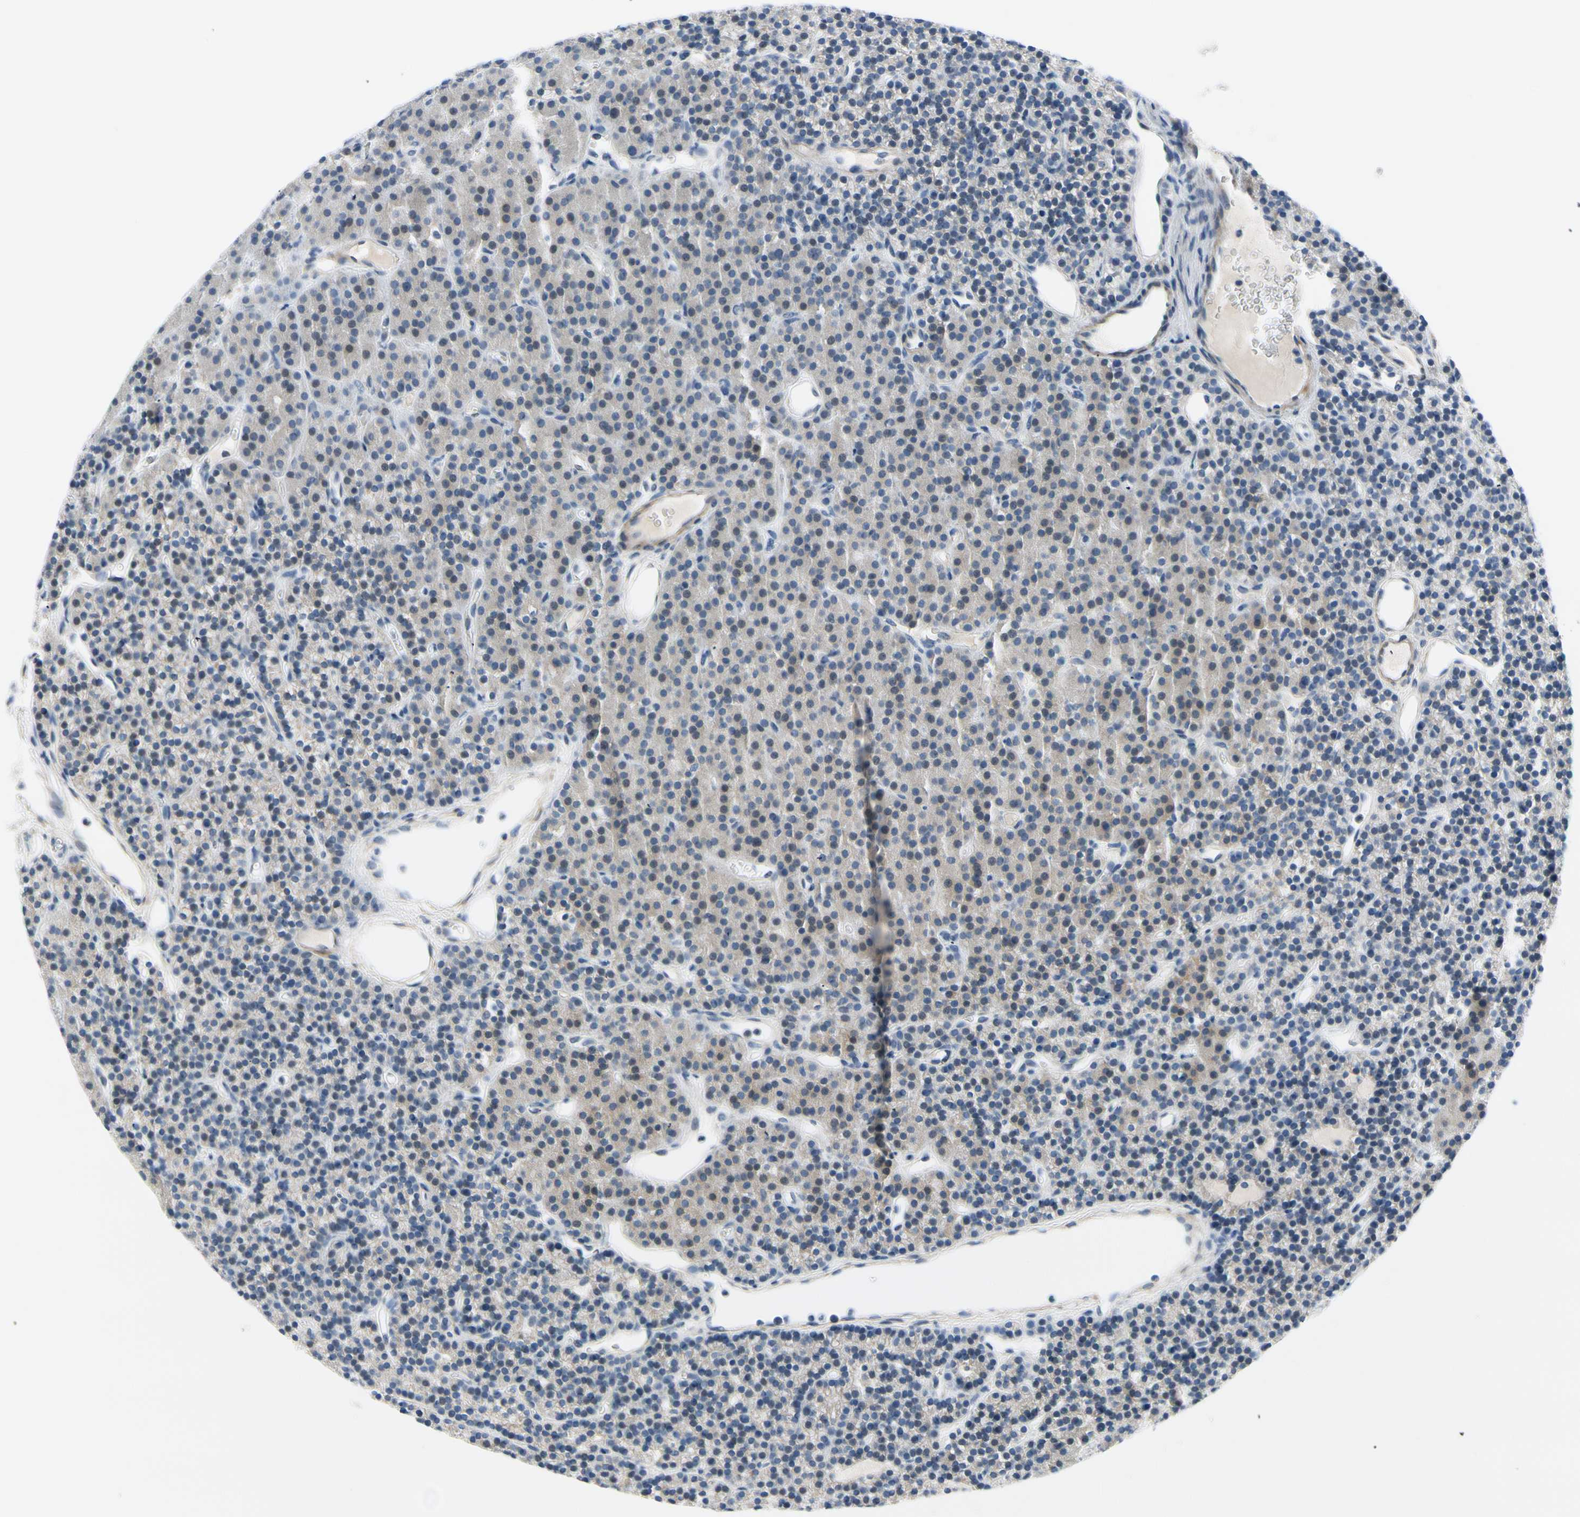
{"staining": {"intensity": "weak", "quantity": "25%-75%", "location": "cytoplasmic/membranous,nuclear"}, "tissue": "parathyroid gland", "cell_type": "Glandular cells", "image_type": "normal", "snomed": [{"axis": "morphology", "description": "Normal tissue, NOS"}, {"axis": "morphology", "description": "Hyperplasia, NOS"}, {"axis": "topography", "description": "Parathyroid gland"}], "caption": "Parathyroid gland stained with DAB (3,3'-diaminobenzidine) IHC exhibits low levels of weak cytoplasmic/membranous,nuclear staining in about 25%-75% of glandular cells.", "gene": "FCER2", "patient": {"sex": "male", "age": 44}}